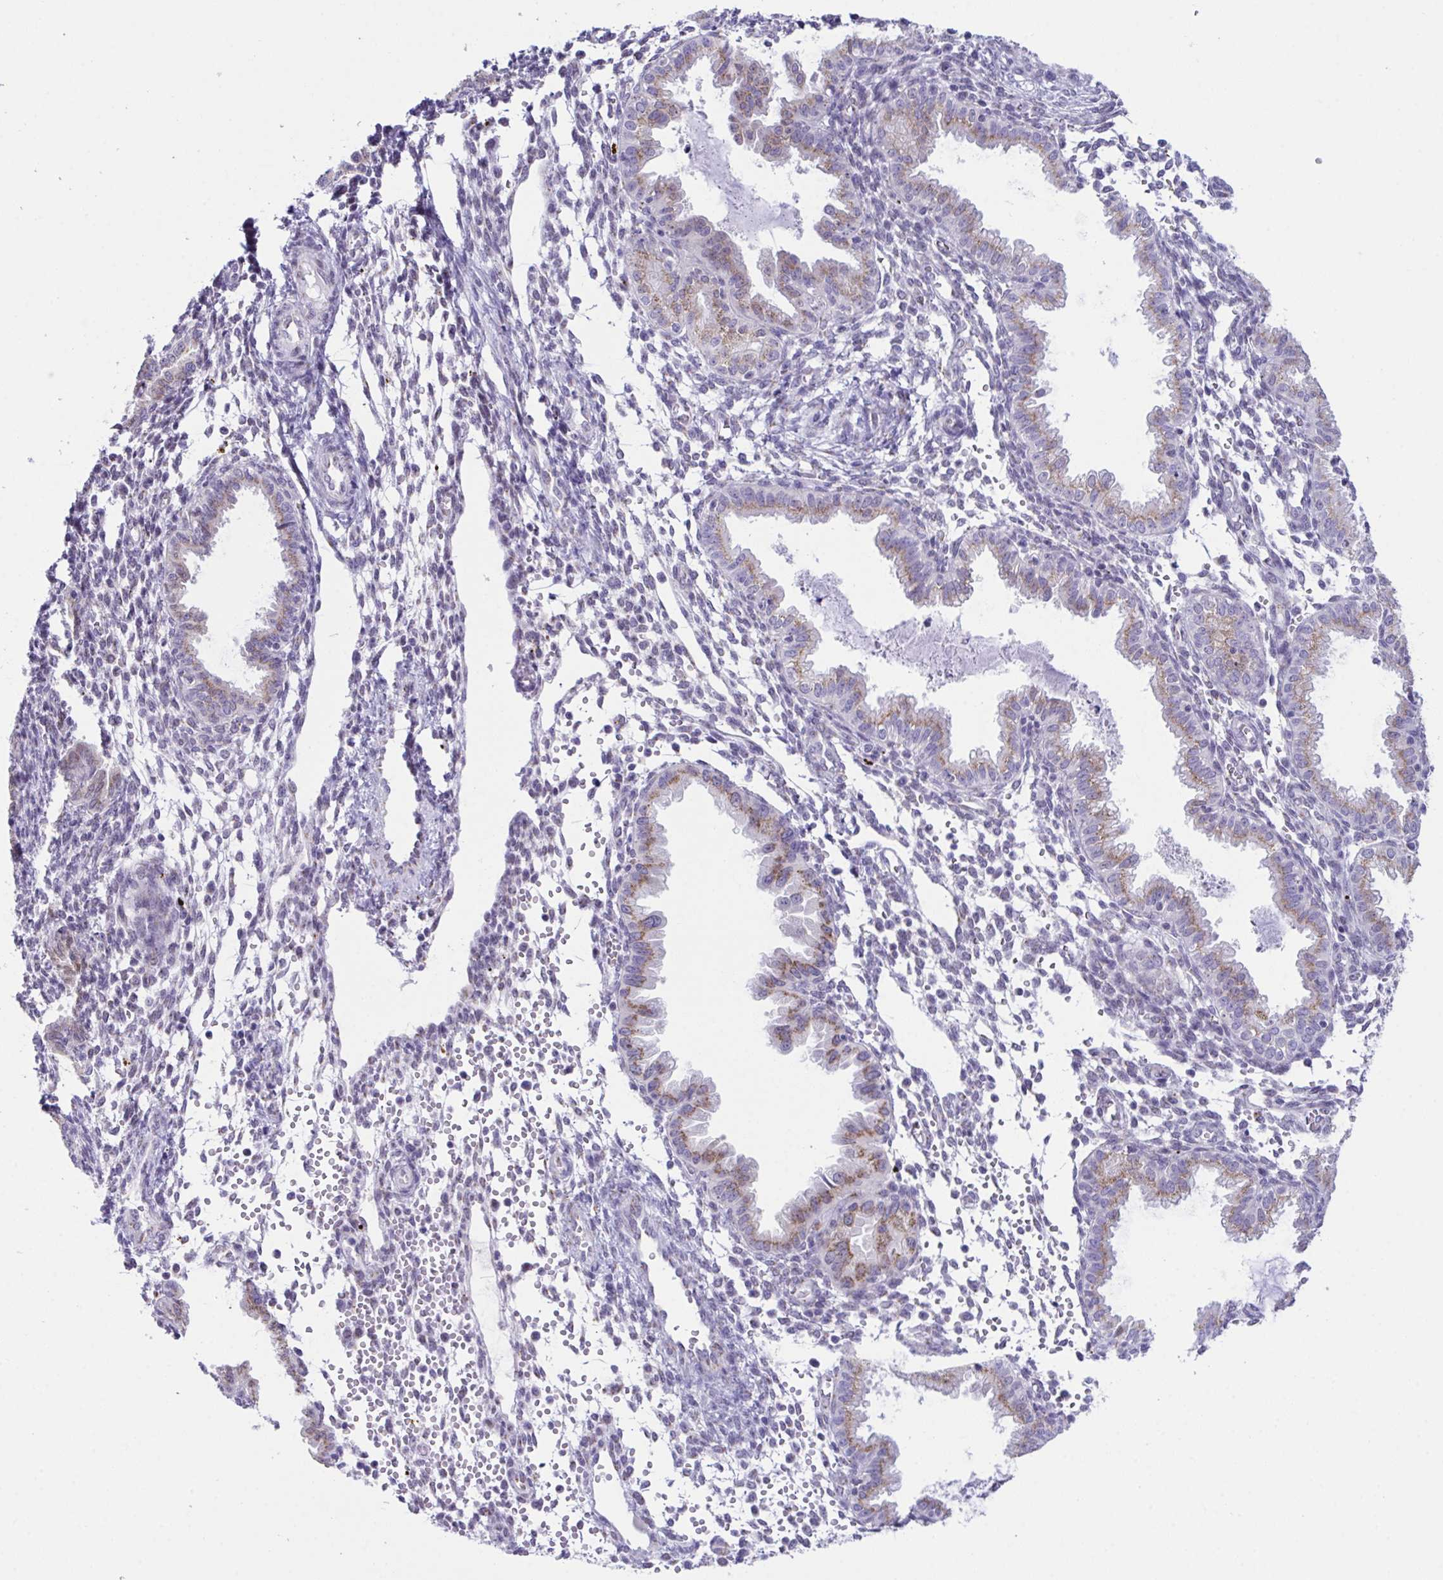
{"staining": {"intensity": "negative", "quantity": "none", "location": "none"}, "tissue": "endometrium", "cell_type": "Cells in endometrial stroma", "image_type": "normal", "snomed": [{"axis": "morphology", "description": "Normal tissue, NOS"}, {"axis": "topography", "description": "Endometrium"}], "caption": "Endometrium was stained to show a protein in brown. There is no significant staining in cells in endometrial stroma. Nuclei are stained in blue.", "gene": "SCLY", "patient": {"sex": "female", "age": 33}}